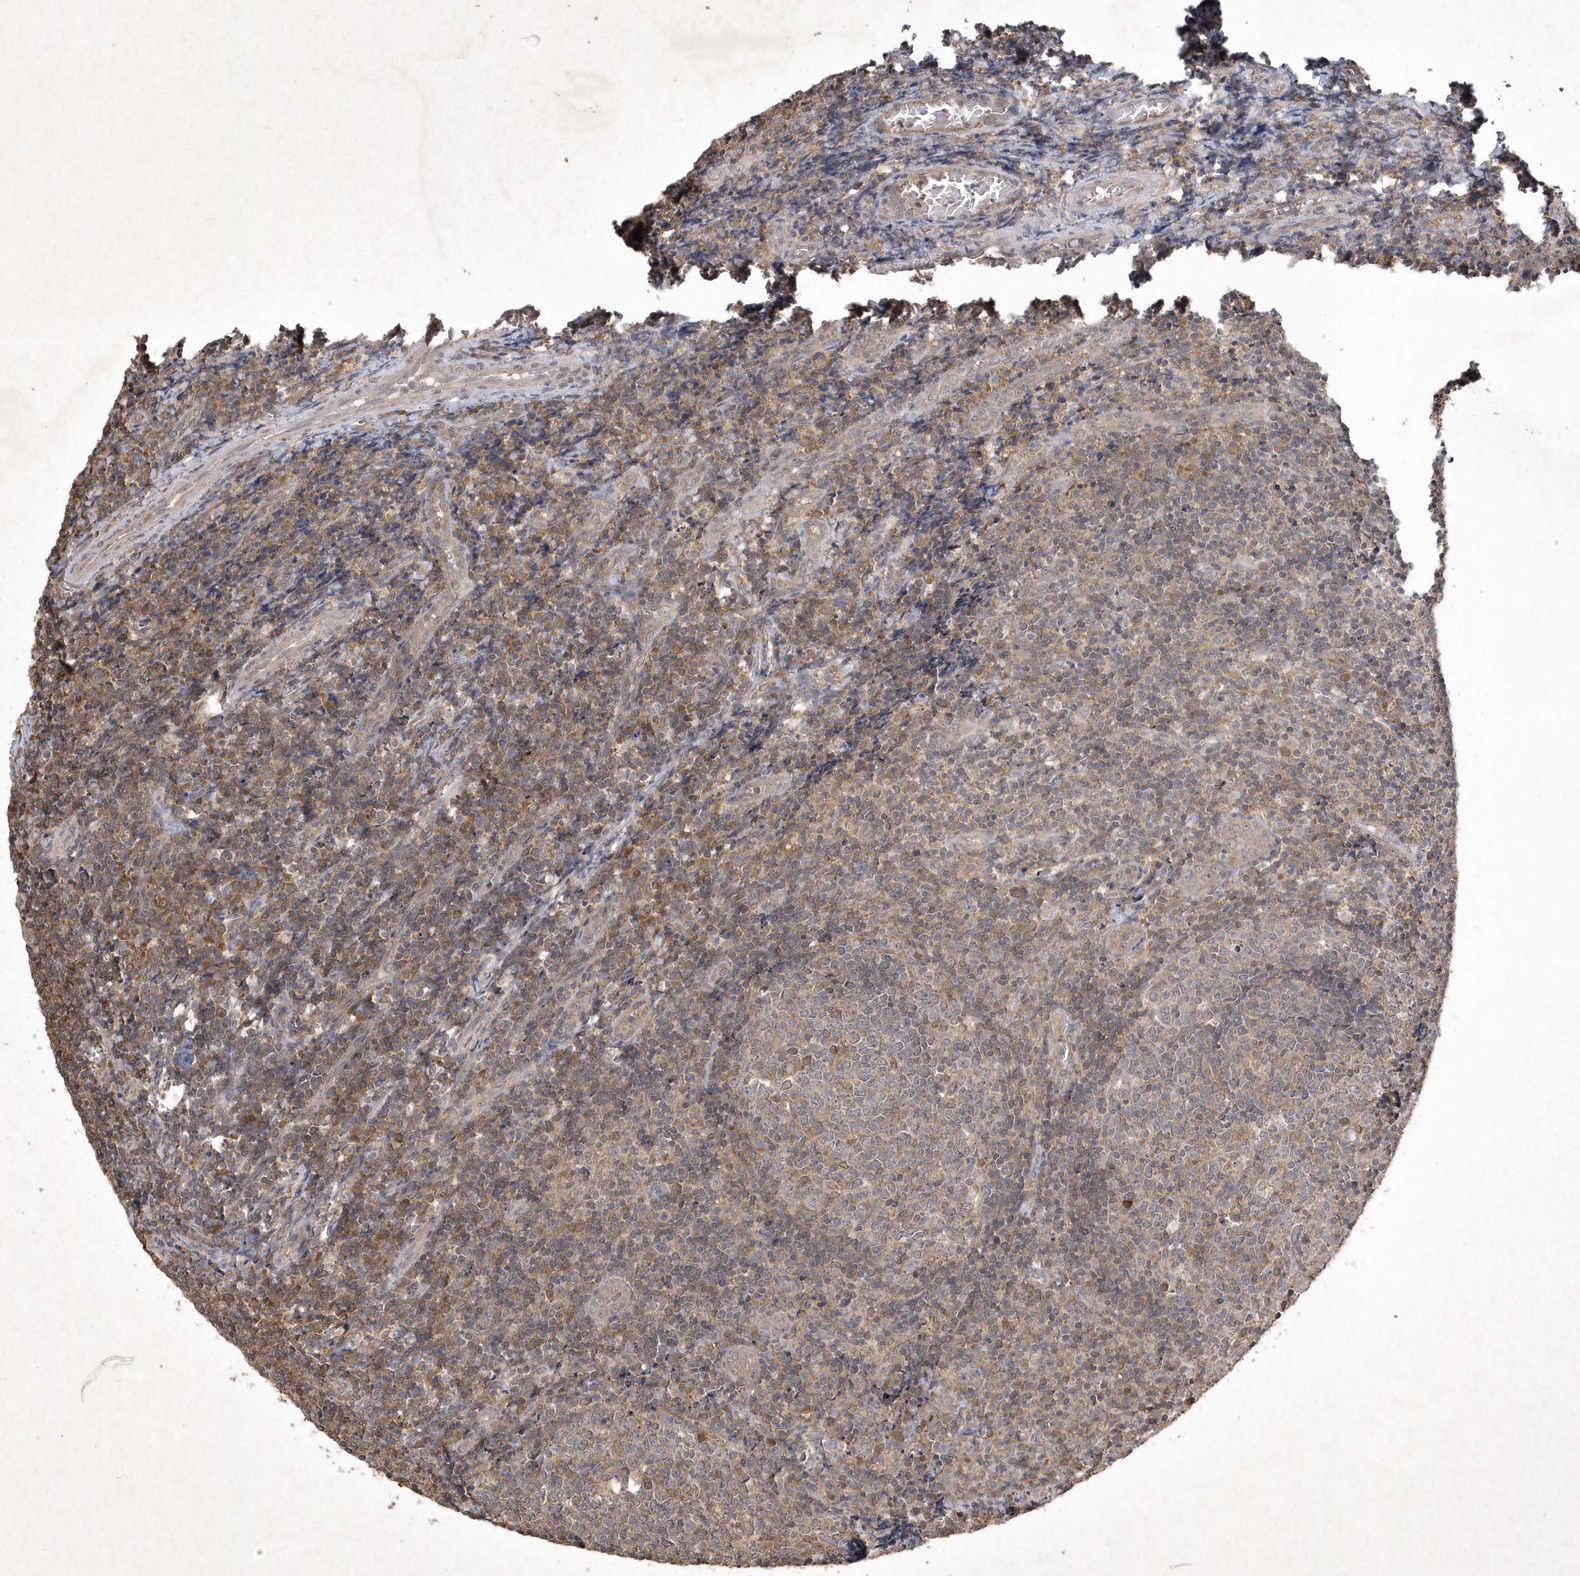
{"staining": {"intensity": "moderate", "quantity": "<25%", "location": "cytoplasmic/membranous"}, "tissue": "tonsil", "cell_type": "Germinal center cells", "image_type": "normal", "snomed": [{"axis": "morphology", "description": "Normal tissue, NOS"}, {"axis": "topography", "description": "Tonsil"}], "caption": "Moderate cytoplasmic/membranous positivity for a protein is appreciated in about <25% of germinal center cells of benign tonsil using immunohistochemistry.", "gene": "AKR7A2", "patient": {"sex": "female", "age": 19}}